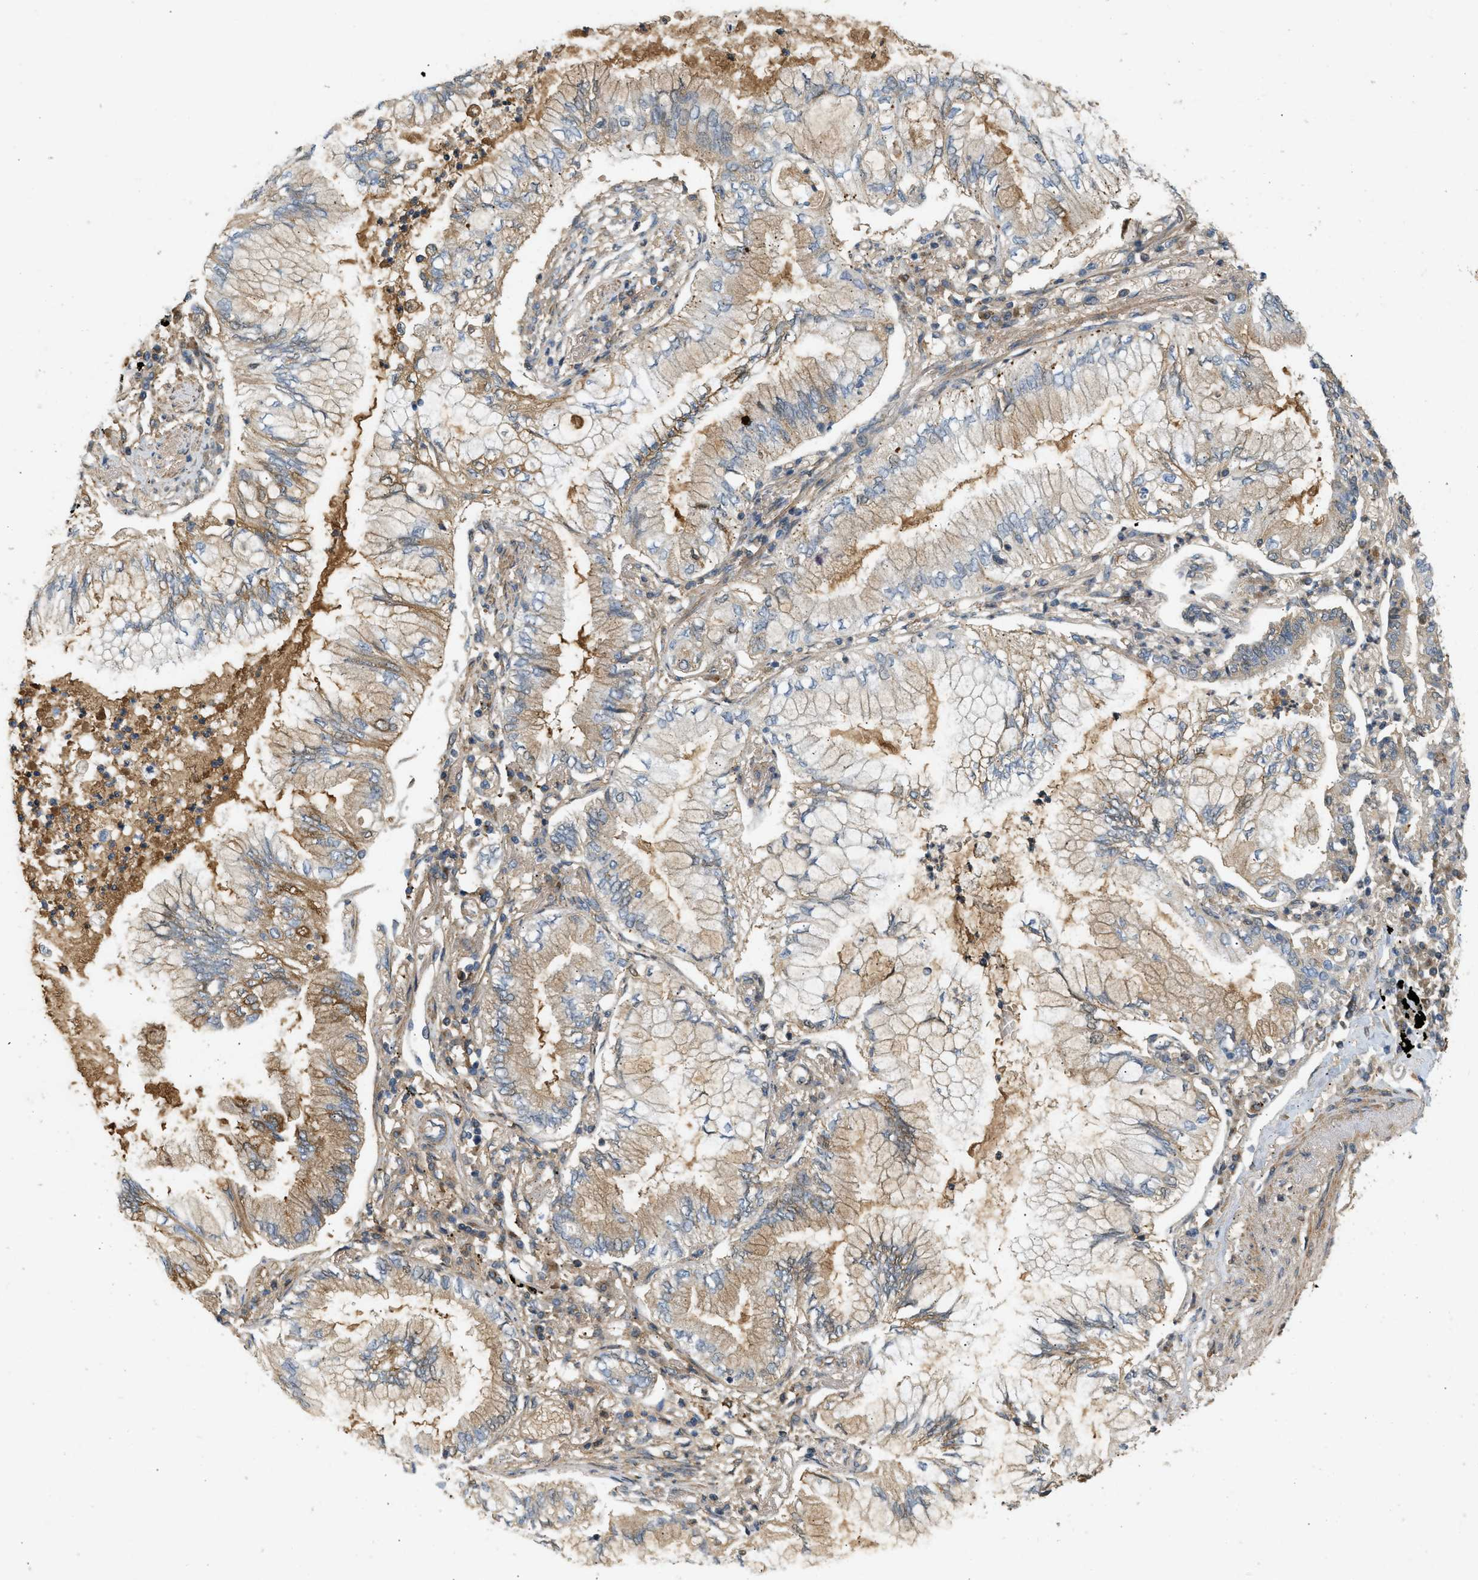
{"staining": {"intensity": "weak", "quantity": "25%-75%", "location": "cytoplasmic/membranous"}, "tissue": "lung cancer", "cell_type": "Tumor cells", "image_type": "cancer", "snomed": [{"axis": "morphology", "description": "Normal tissue, NOS"}, {"axis": "morphology", "description": "Adenocarcinoma, NOS"}, {"axis": "topography", "description": "Bronchus"}, {"axis": "topography", "description": "Lung"}], "caption": "This is a photomicrograph of immunohistochemistry staining of lung adenocarcinoma, which shows weak expression in the cytoplasmic/membranous of tumor cells.", "gene": "F8", "patient": {"sex": "female", "age": 70}}